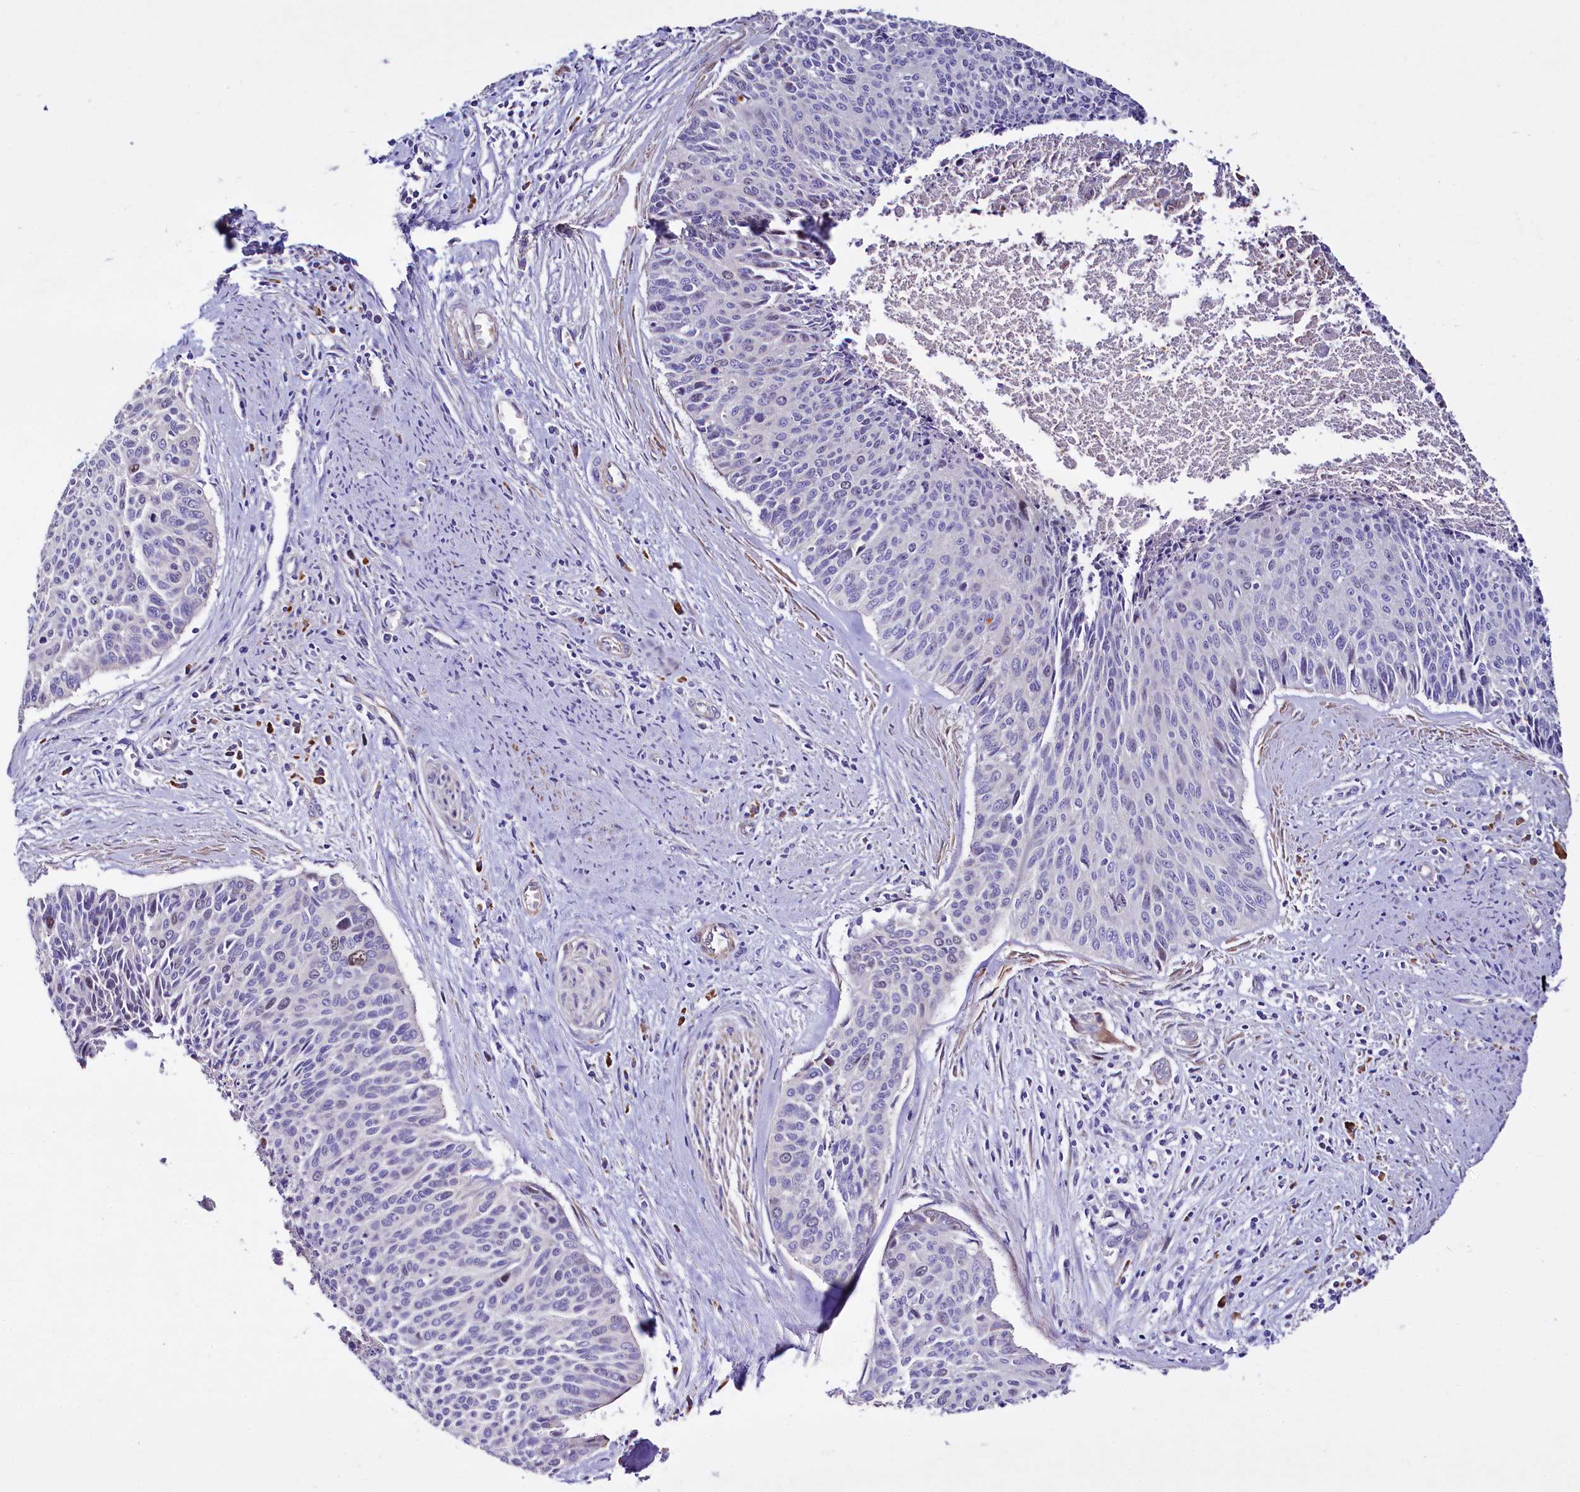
{"staining": {"intensity": "negative", "quantity": "none", "location": "none"}, "tissue": "cervical cancer", "cell_type": "Tumor cells", "image_type": "cancer", "snomed": [{"axis": "morphology", "description": "Squamous cell carcinoma, NOS"}, {"axis": "topography", "description": "Cervix"}], "caption": "IHC histopathology image of neoplastic tissue: squamous cell carcinoma (cervical) stained with DAB exhibits no significant protein staining in tumor cells.", "gene": "WNT8A", "patient": {"sex": "female", "age": 55}}